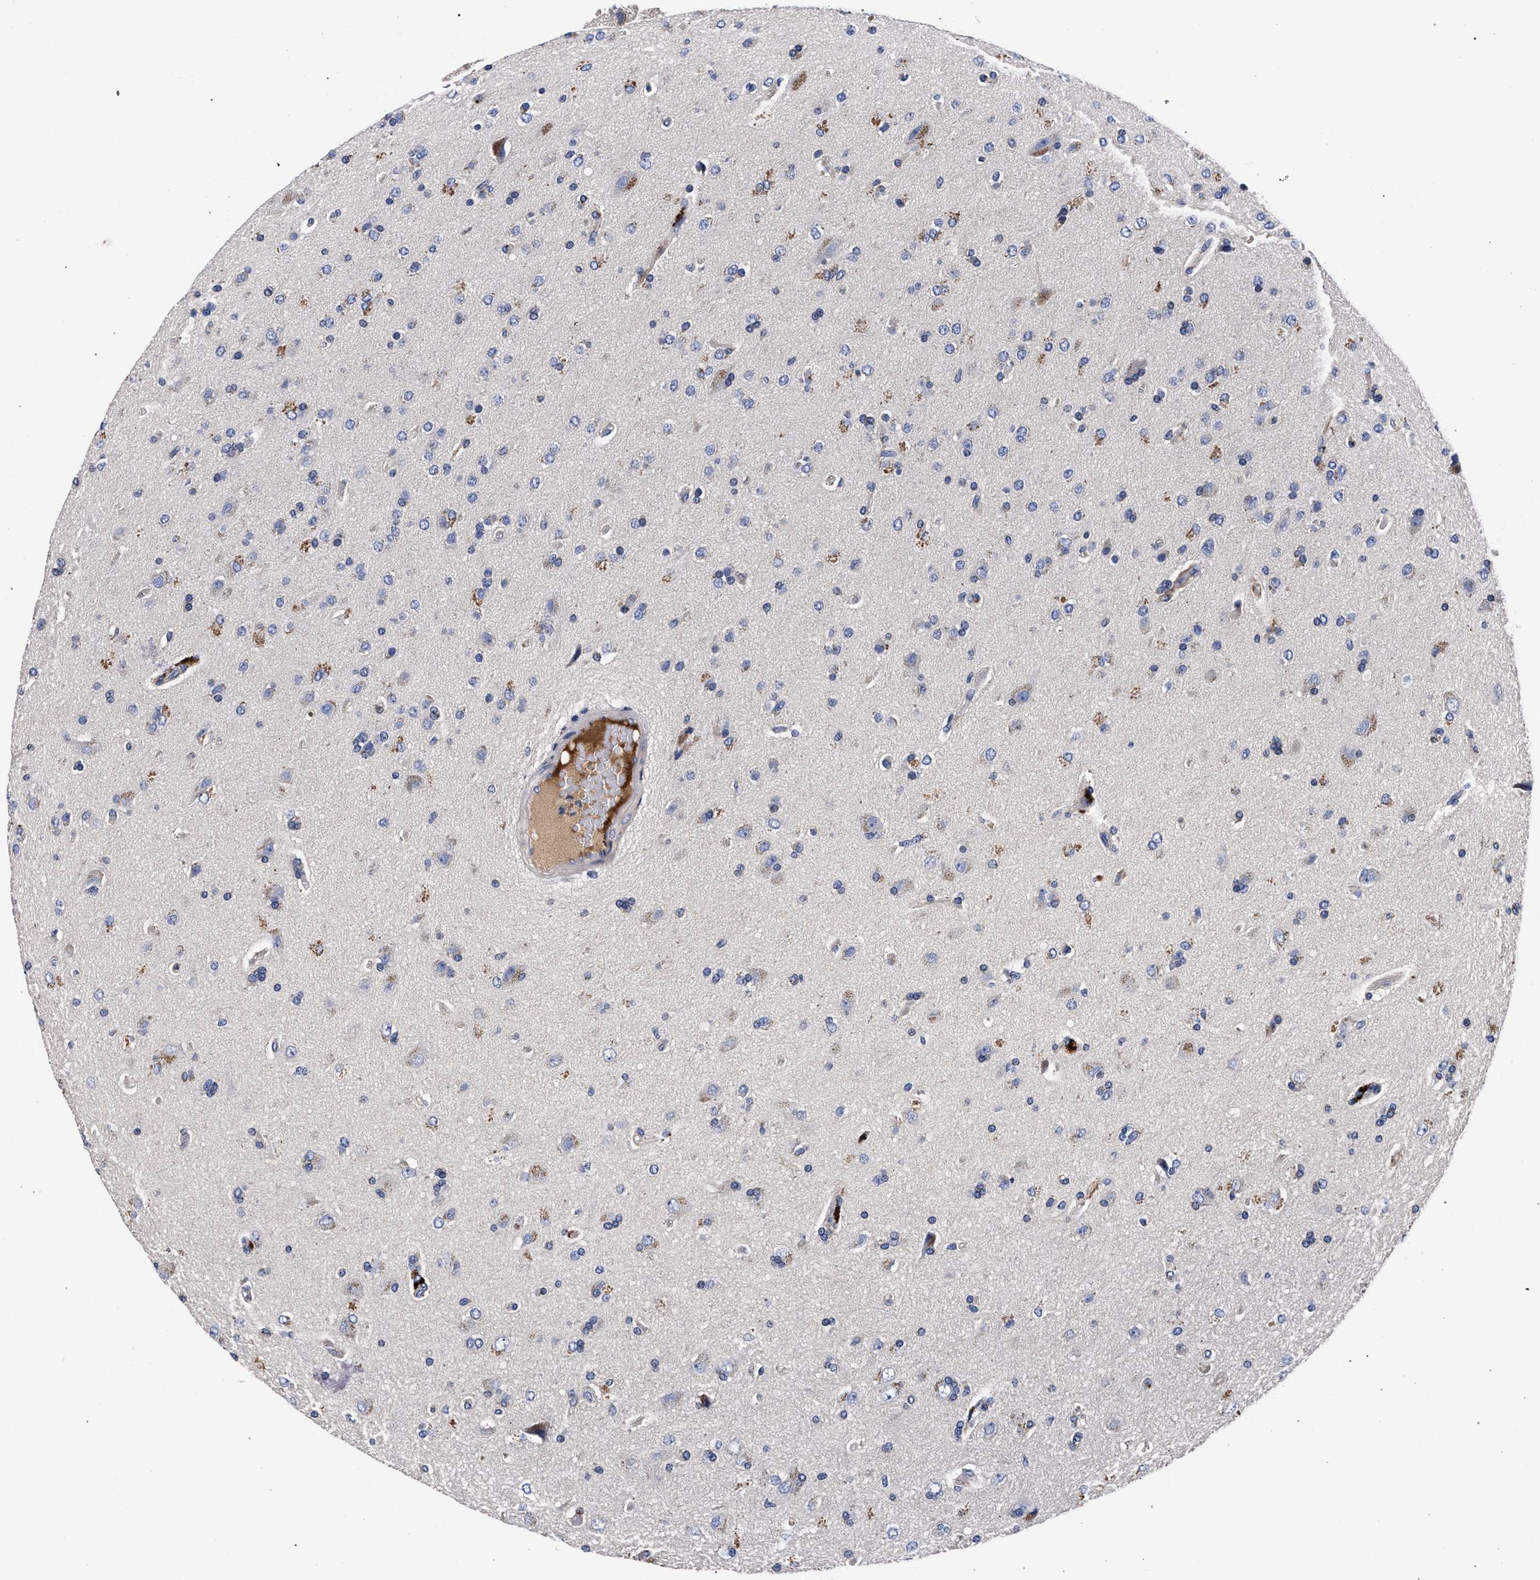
{"staining": {"intensity": "moderate", "quantity": "<25%", "location": "cytoplasmic/membranous"}, "tissue": "glioma", "cell_type": "Tumor cells", "image_type": "cancer", "snomed": [{"axis": "morphology", "description": "Glioma, malignant, High grade"}, {"axis": "topography", "description": "Brain"}], "caption": "Protein expression analysis of human malignant glioma (high-grade) reveals moderate cytoplasmic/membranous expression in about <25% of tumor cells.", "gene": "ACOX1", "patient": {"sex": "male", "age": 72}}